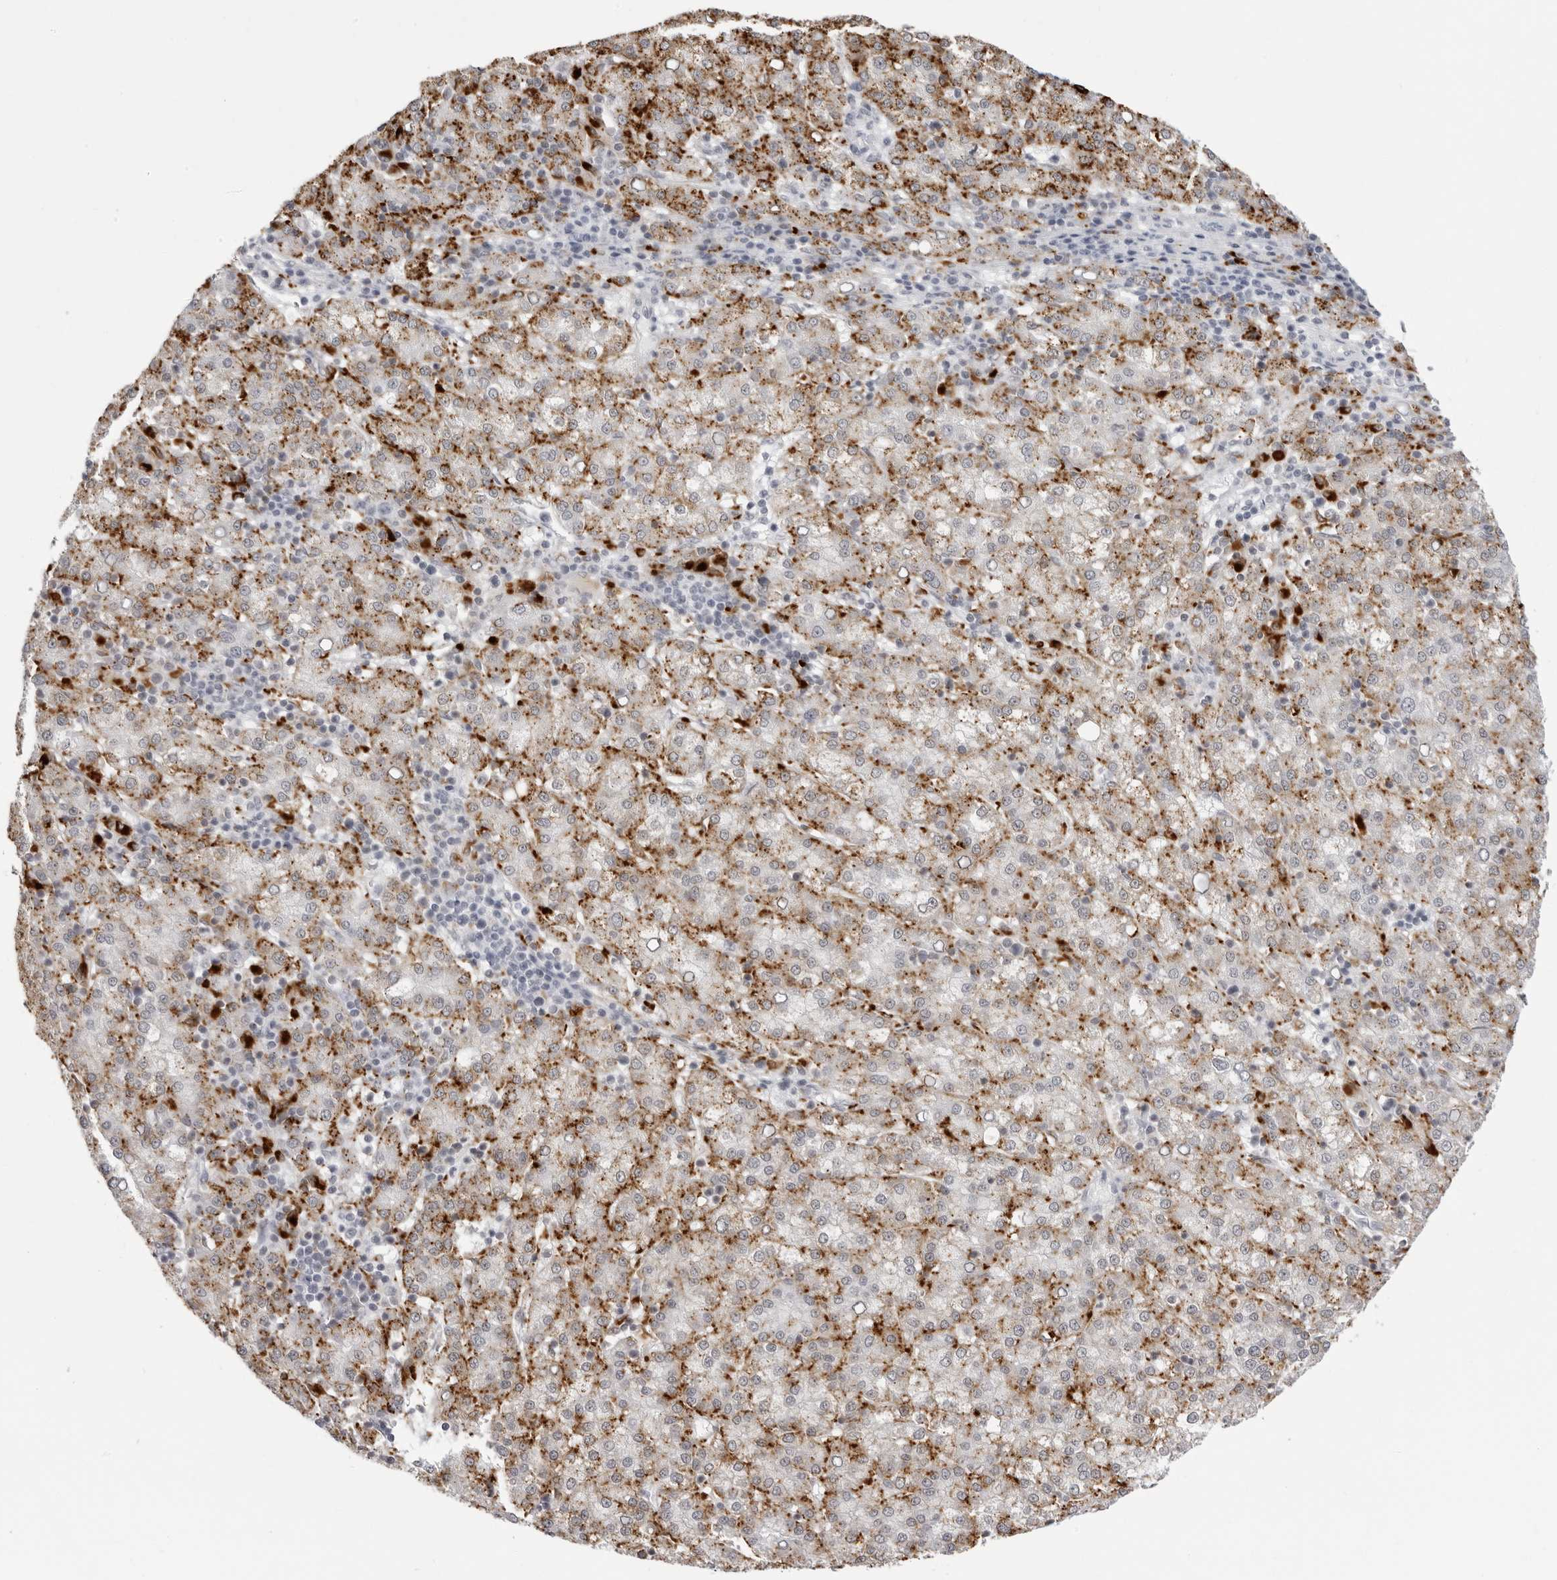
{"staining": {"intensity": "strong", "quantity": ">75%", "location": "cytoplasmic/membranous"}, "tissue": "liver cancer", "cell_type": "Tumor cells", "image_type": "cancer", "snomed": [{"axis": "morphology", "description": "Carcinoma, Hepatocellular, NOS"}, {"axis": "topography", "description": "Liver"}], "caption": "Liver cancer (hepatocellular carcinoma) stained for a protein shows strong cytoplasmic/membranous positivity in tumor cells. (Stains: DAB (3,3'-diaminobenzidine) in brown, nuclei in blue, Microscopy: brightfield microscopy at high magnification).", "gene": "IL25", "patient": {"sex": "female", "age": 58}}